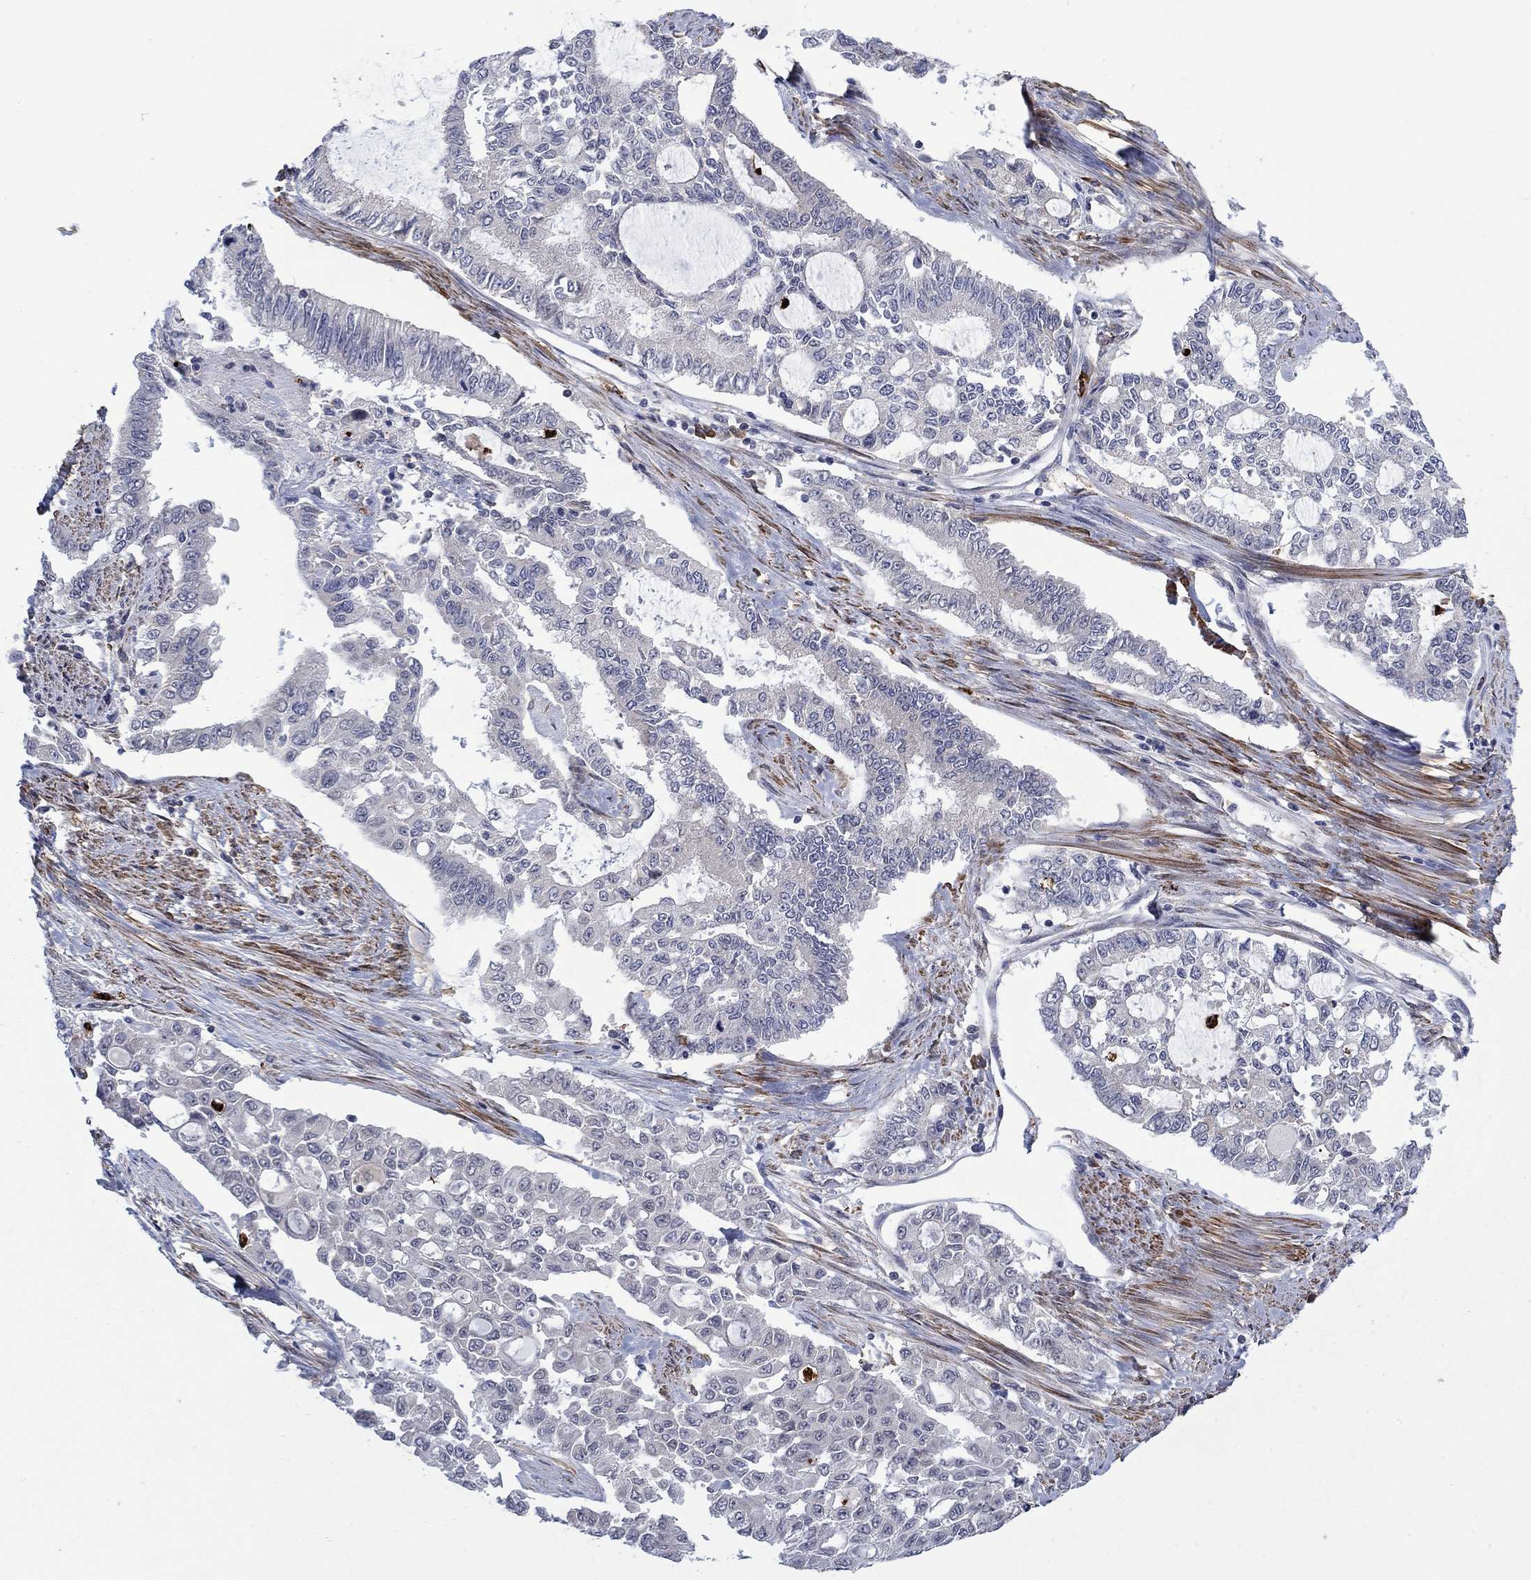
{"staining": {"intensity": "negative", "quantity": "none", "location": "none"}, "tissue": "endometrial cancer", "cell_type": "Tumor cells", "image_type": "cancer", "snomed": [{"axis": "morphology", "description": "Adenocarcinoma, NOS"}, {"axis": "topography", "description": "Uterus"}], "caption": "Tumor cells show no significant staining in endometrial cancer (adenocarcinoma).", "gene": "MTRFR", "patient": {"sex": "female", "age": 59}}